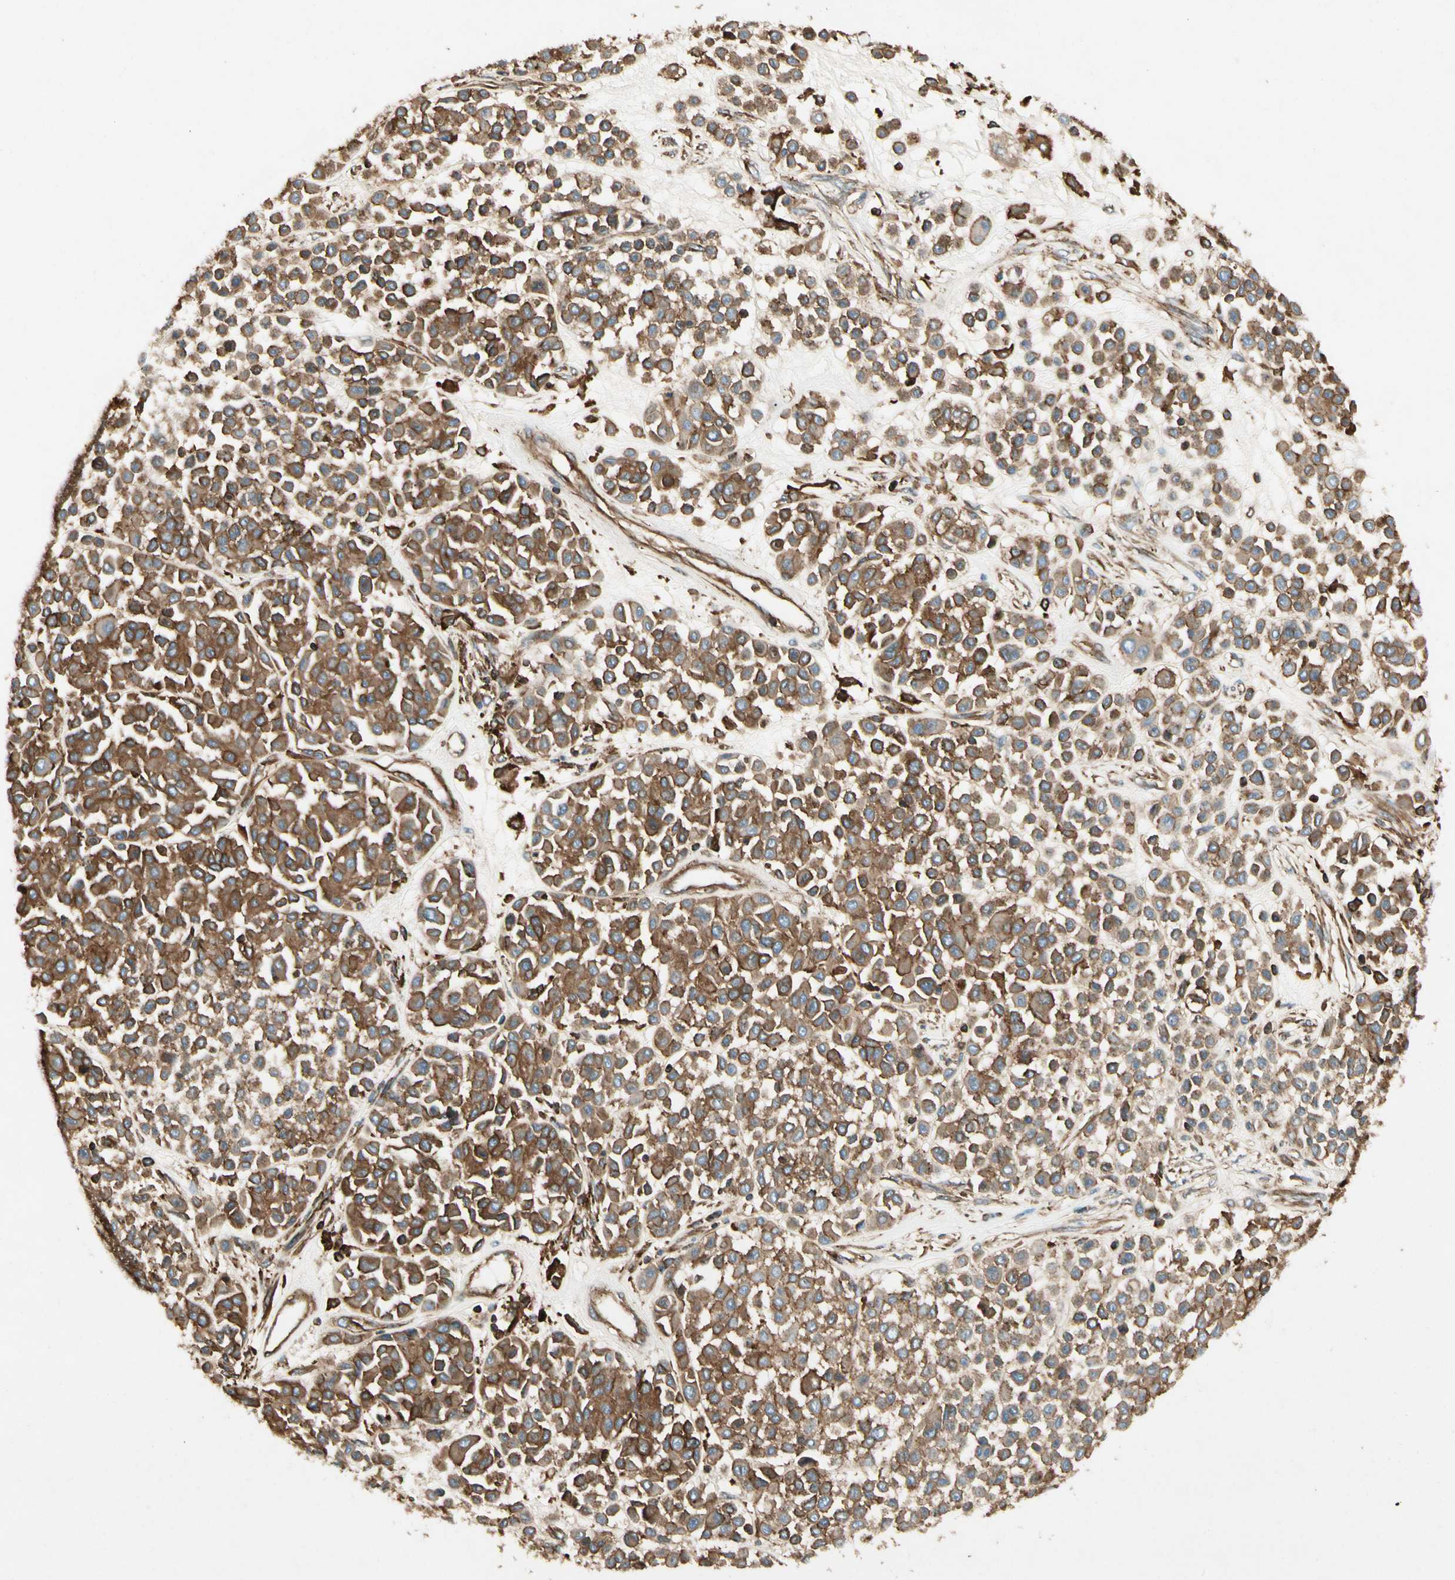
{"staining": {"intensity": "moderate", "quantity": ">75%", "location": "cytoplasmic/membranous"}, "tissue": "melanoma", "cell_type": "Tumor cells", "image_type": "cancer", "snomed": [{"axis": "morphology", "description": "Malignant melanoma, Metastatic site"}, {"axis": "topography", "description": "Soft tissue"}], "caption": "The immunohistochemical stain shows moderate cytoplasmic/membranous expression in tumor cells of malignant melanoma (metastatic site) tissue. Immunohistochemistry stains the protein in brown and the nuclei are stained blue.", "gene": "ARPC2", "patient": {"sex": "male", "age": 41}}